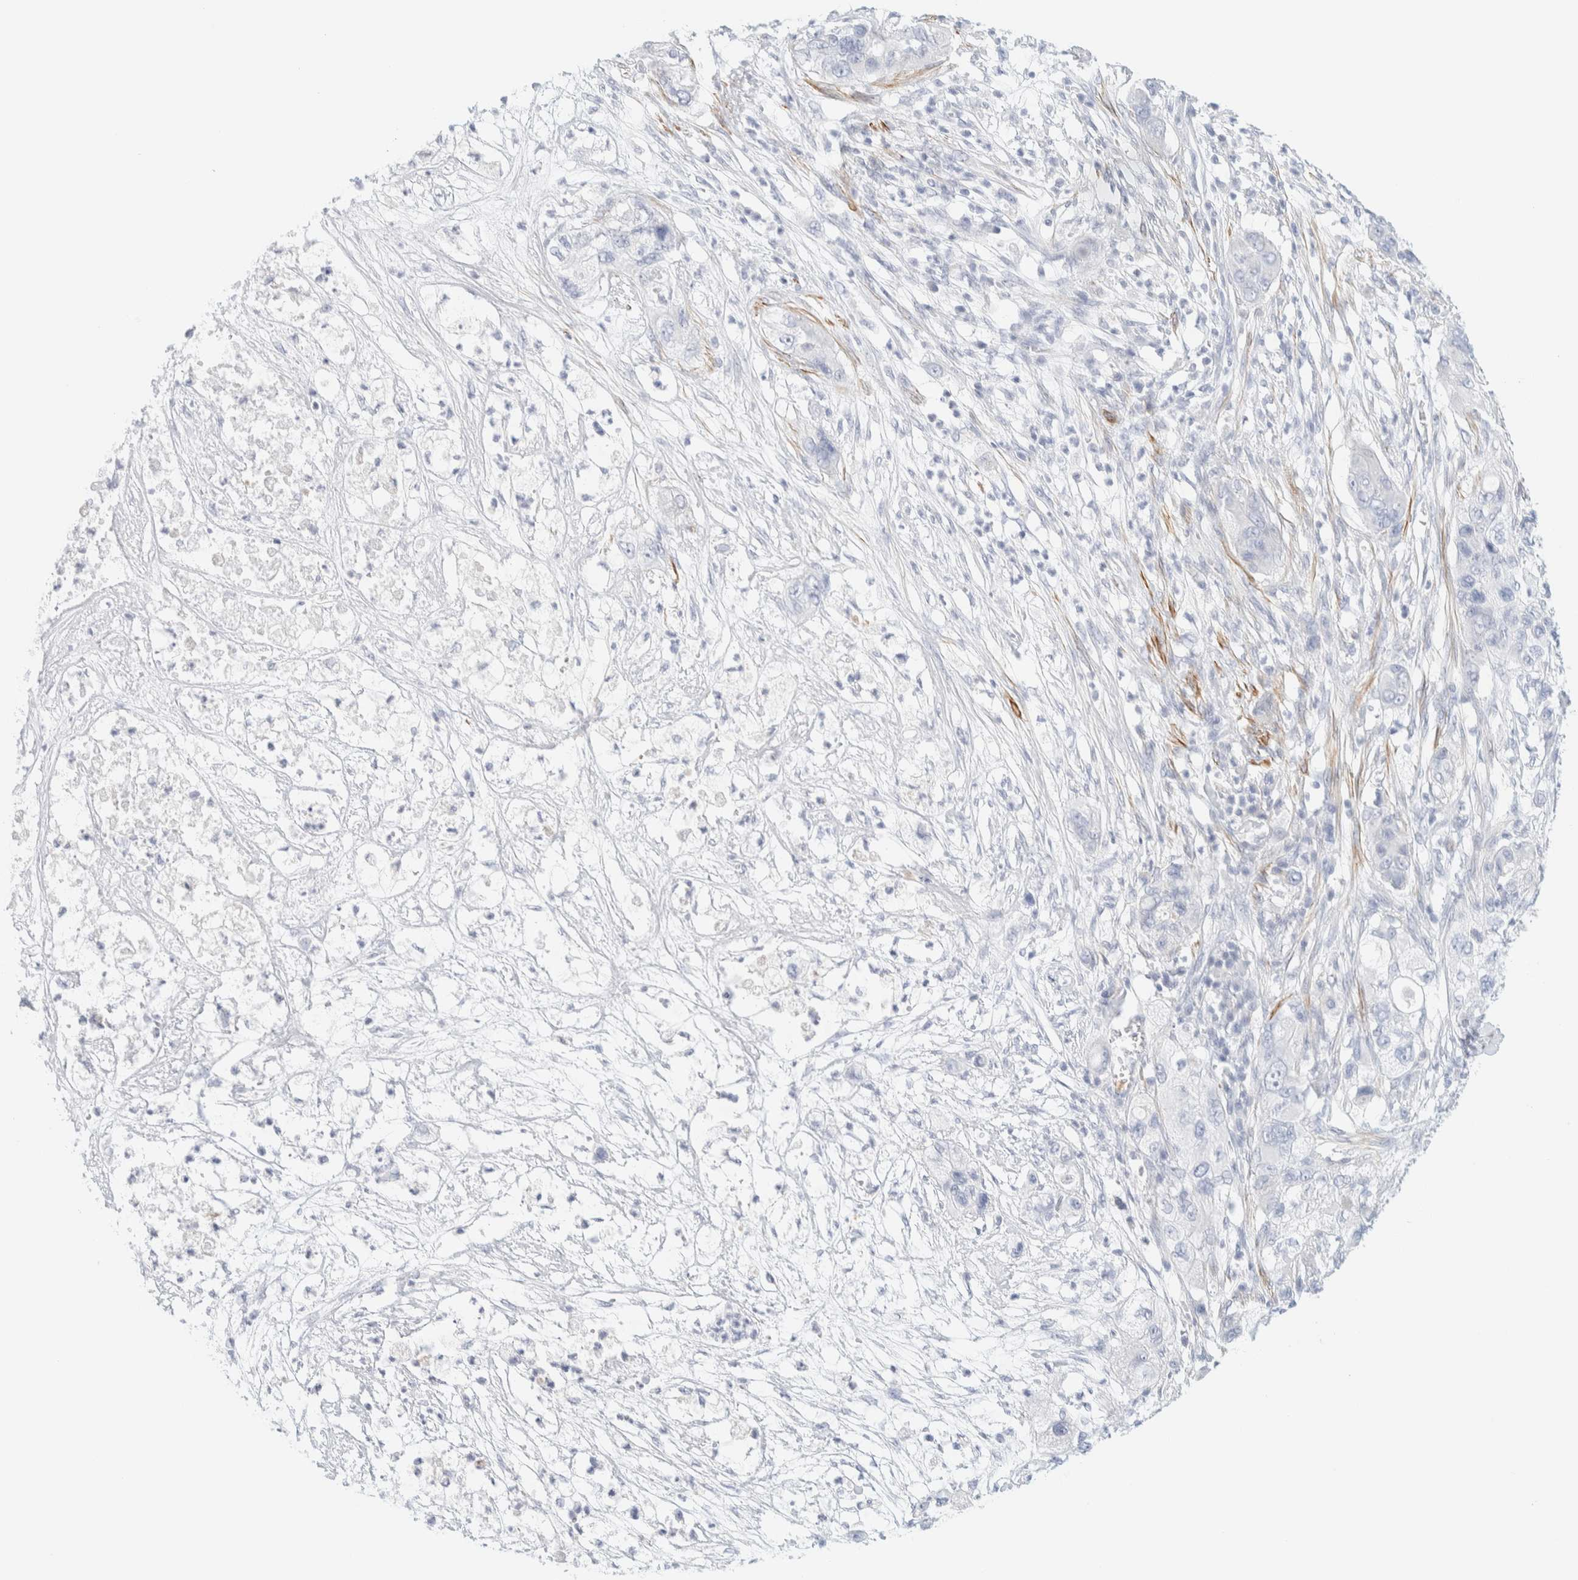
{"staining": {"intensity": "negative", "quantity": "none", "location": "none"}, "tissue": "pancreatic cancer", "cell_type": "Tumor cells", "image_type": "cancer", "snomed": [{"axis": "morphology", "description": "Adenocarcinoma, NOS"}, {"axis": "topography", "description": "Pancreas"}], "caption": "Tumor cells are negative for brown protein staining in pancreatic cancer.", "gene": "AFMID", "patient": {"sex": "female", "age": 78}}